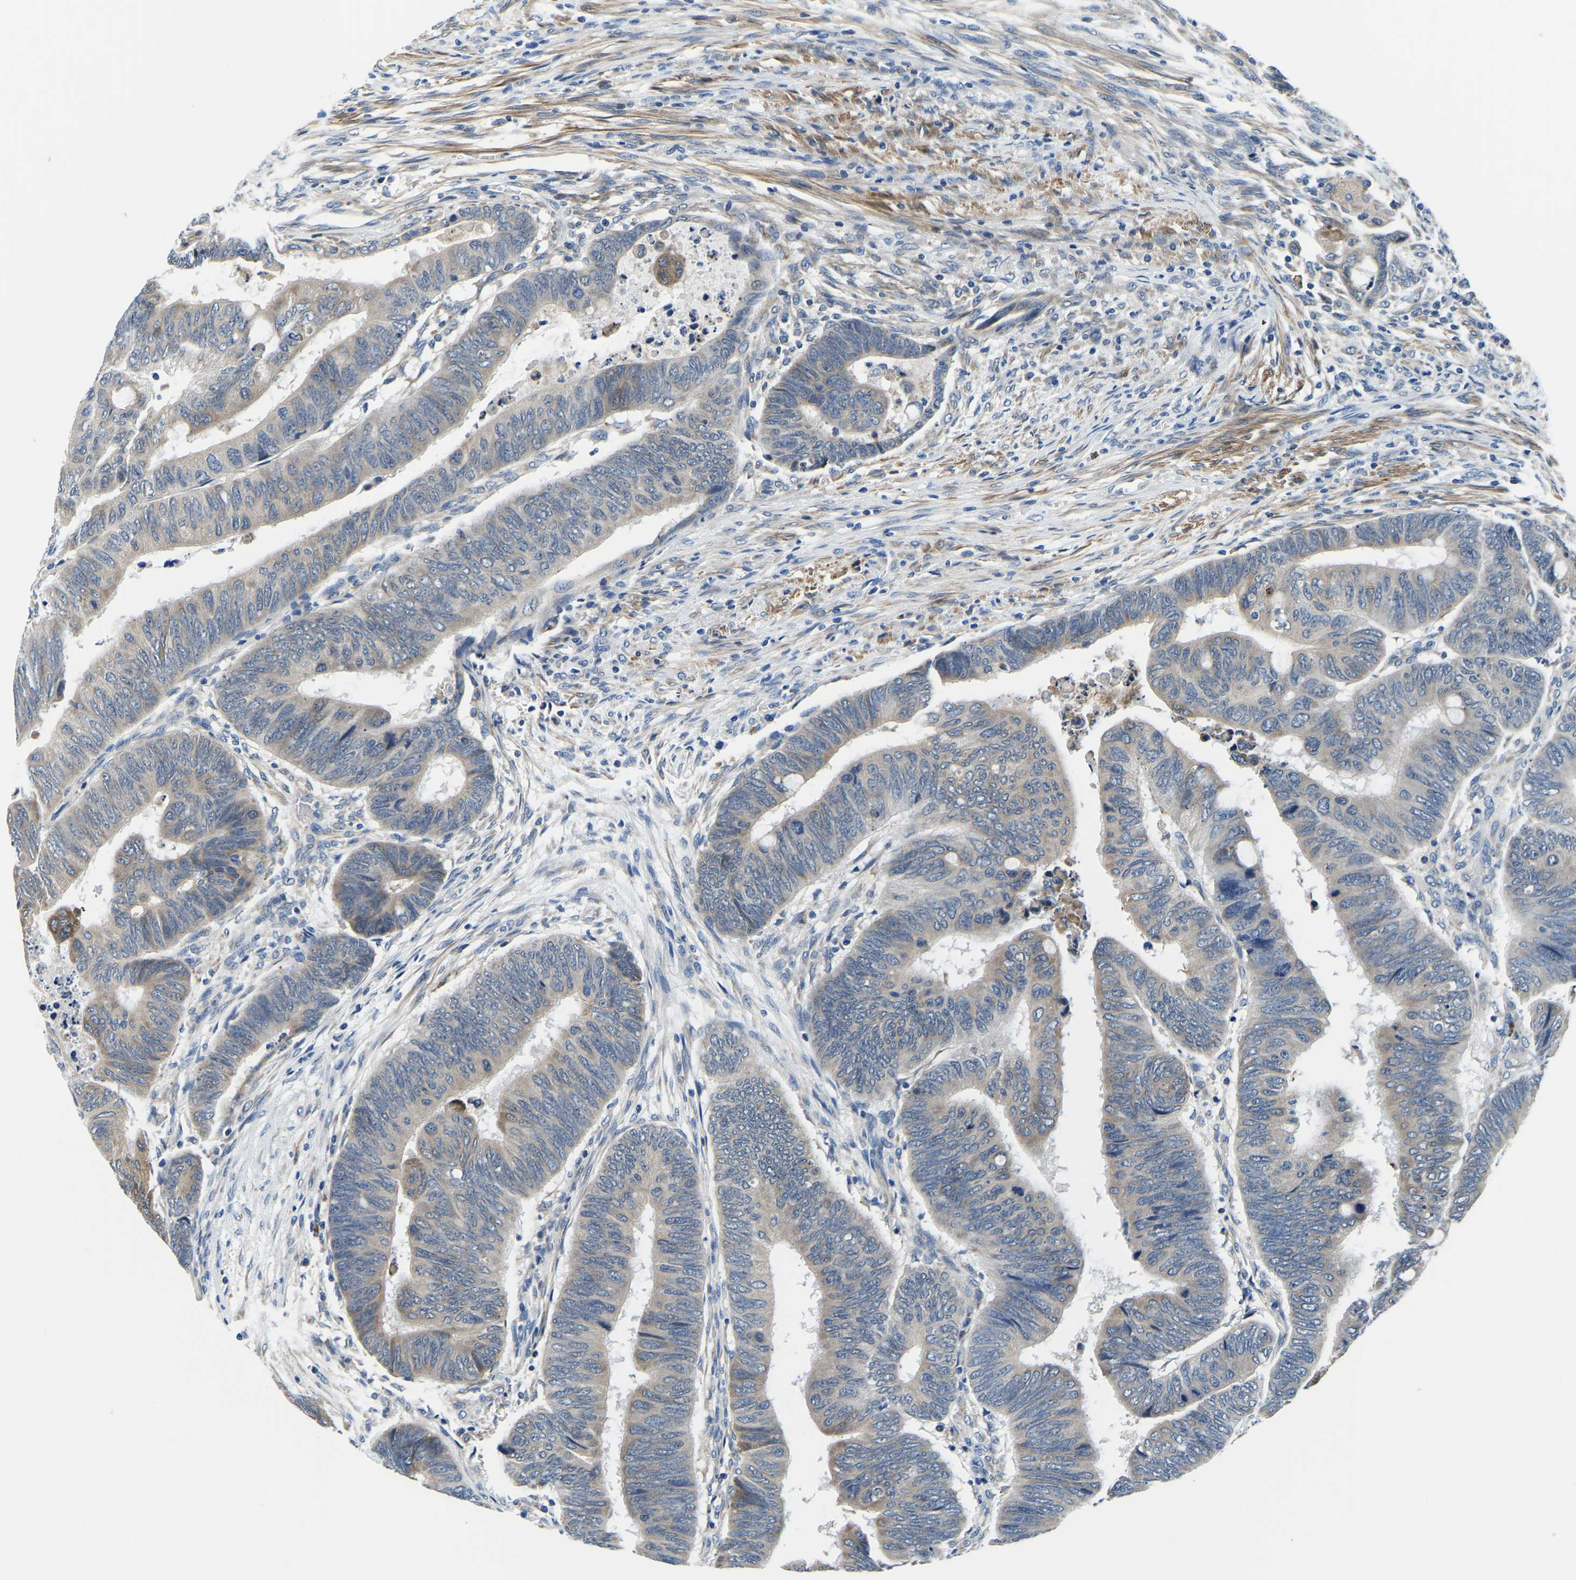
{"staining": {"intensity": "weak", "quantity": "25%-75%", "location": "cytoplasmic/membranous"}, "tissue": "colorectal cancer", "cell_type": "Tumor cells", "image_type": "cancer", "snomed": [{"axis": "morphology", "description": "Normal tissue, NOS"}, {"axis": "morphology", "description": "Adenocarcinoma, NOS"}, {"axis": "topography", "description": "Rectum"}, {"axis": "topography", "description": "Peripheral nerve tissue"}], "caption": "The photomicrograph shows a brown stain indicating the presence of a protein in the cytoplasmic/membranous of tumor cells in colorectal adenocarcinoma.", "gene": "LIAS", "patient": {"sex": "male", "age": 92}}